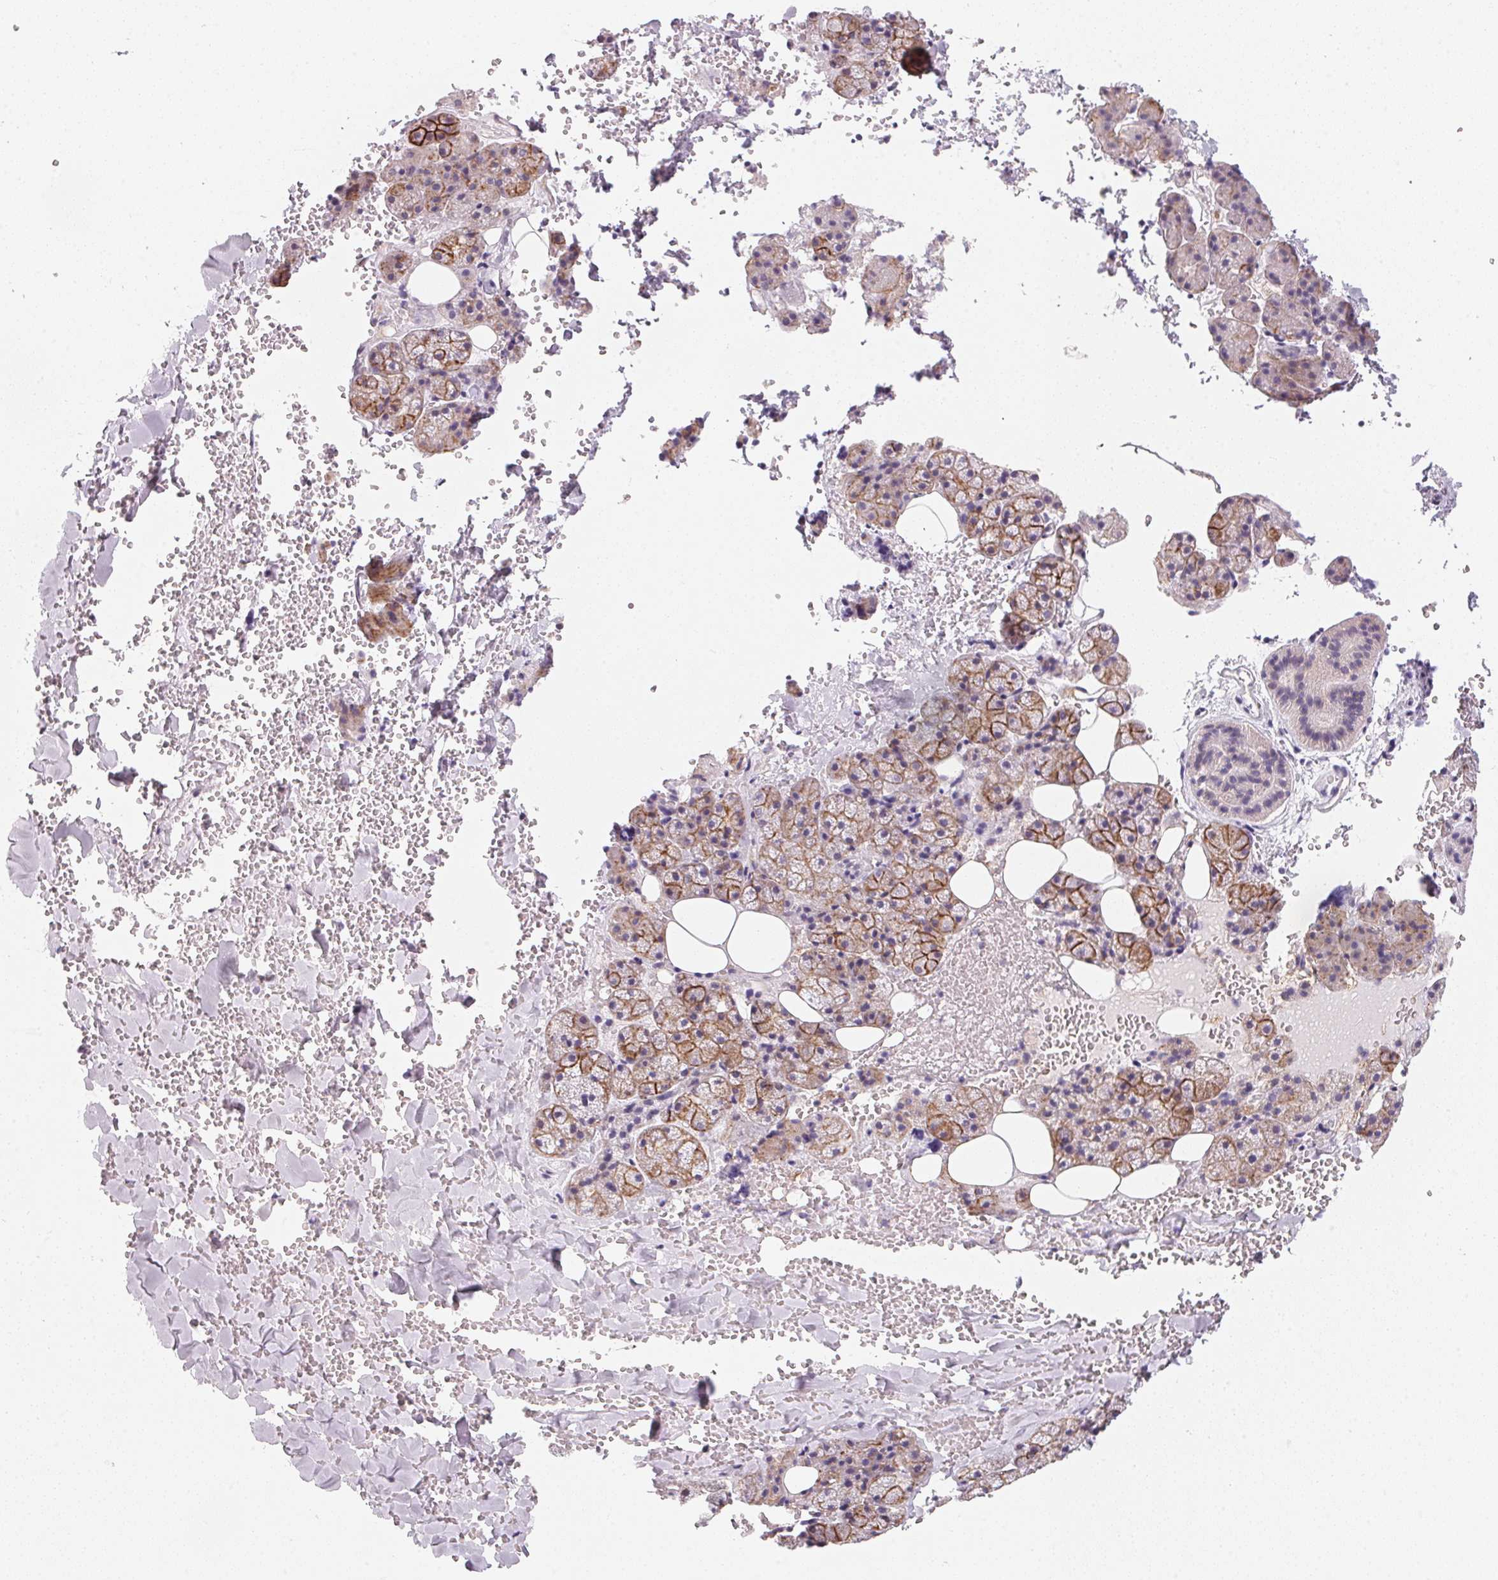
{"staining": {"intensity": "moderate", "quantity": "25%-75%", "location": "cytoplasmic/membranous"}, "tissue": "salivary gland", "cell_type": "Glandular cells", "image_type": "normal", "snomed": [{"axis": "morphology", "description": "Normal tissue, NOS"}, {"axis": "topography", "description": "Salivary gland"}, {"axis": "topography", "description": "Peripheral nerve tissue"}], "caption": "IHC of normal human salivary gland reveals medium levels of moderate cytoplasmic/membranous staining in about 25%-75% of glandular cells. The protein is stained brown, and the nuclei are stained in blue (DAB (3,3'-diaminobenzidine) IHC with brightfield microscopy, high magnification).", "gene": "ANKRD31", "patient": {"sex": "male", "age": 38}}